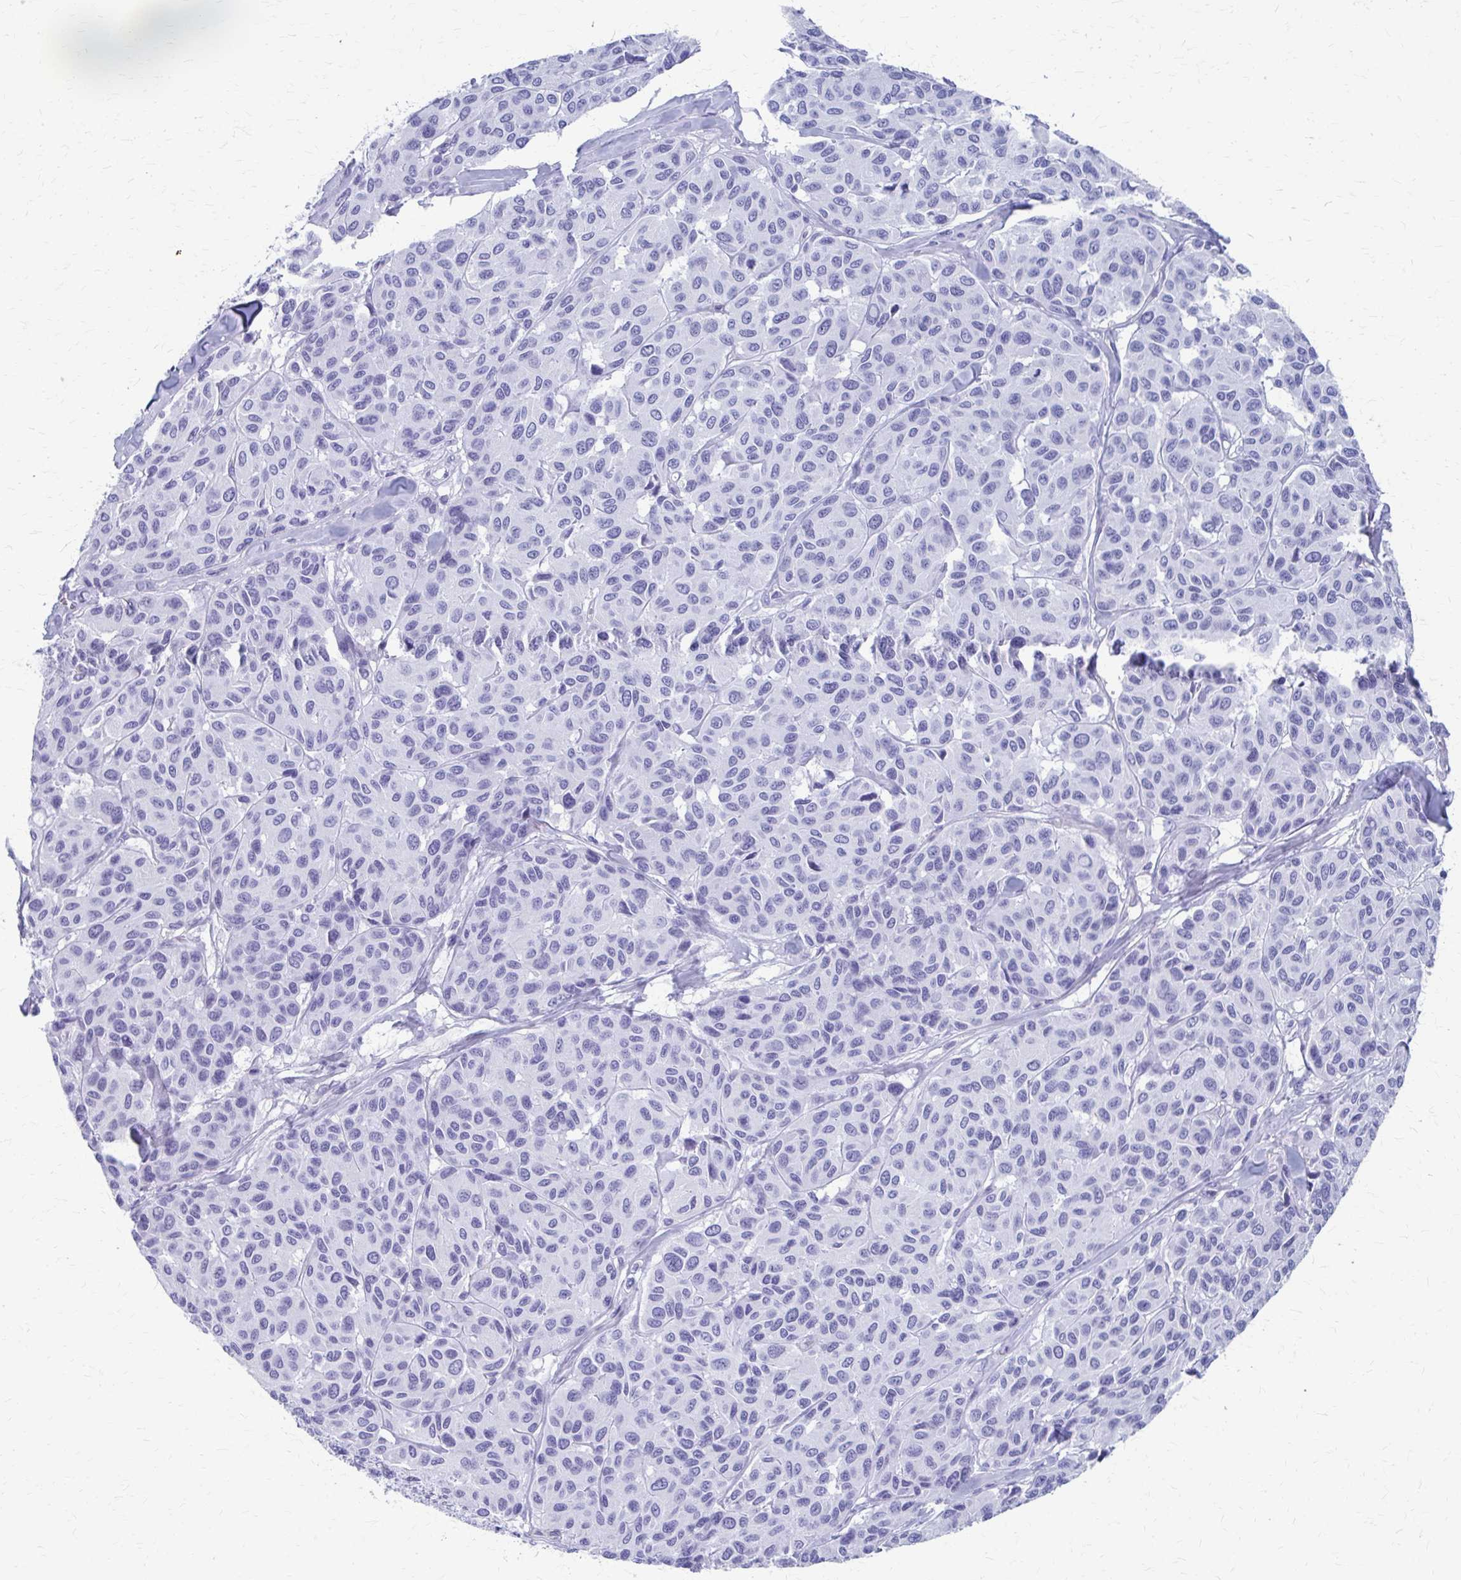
{"staining": {"intensity": "negative", "quantity": "none", "location": "none"}, "tissue": "melanoma", "cell_type": "Tumor cells", "image_type": "cancer", "snomed": [{"axis": "morphology", "description": "Malignant melanoma, NOS"}, {"axis": "topography", "description": "Skin"}], "caption": "High magnification brightfield microscopy of melanoma stained with DAB (brown) and counterstained with hematoxylin (blue): tumor cells show no significant expression.", "gene": "CELF5", "patient": {"sex": "female", "age": 66}}